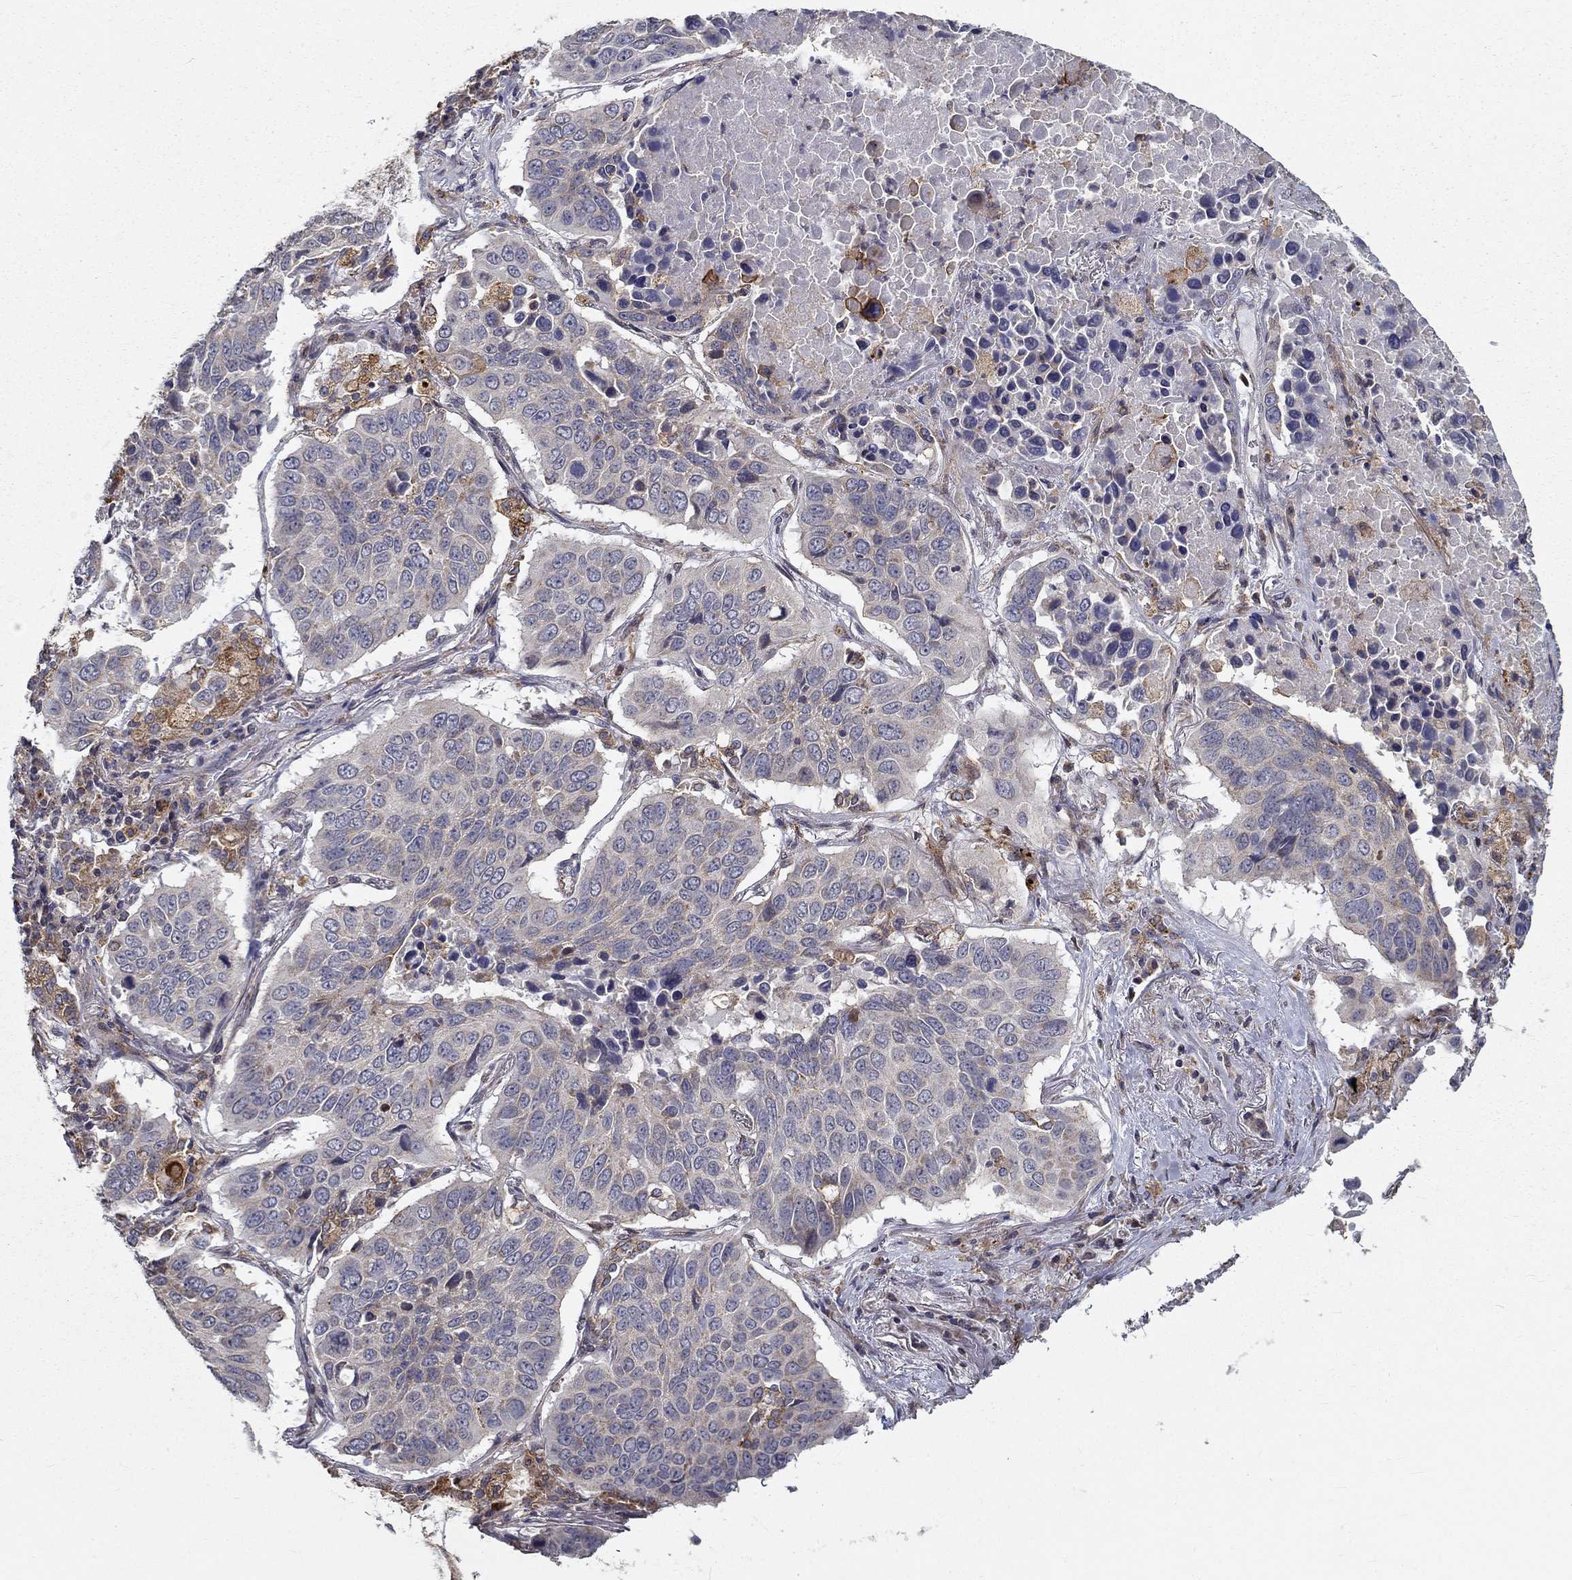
{"staining": {"intensity": "negative", "quantity": "none", "location": "none"}, "tissue": "lung cancer", "cell_type": "Tumor cells", "image_type": "cancer", "snomed": [{"axis": "morphology", "description": "Normal tissue, NOS"}, {"axis": "morphology", "description": "Squamous cell carcinoma, NOS"}, {"axis": "topography", "description": "Bronchus"}, {"axis": "topography", "description": "Lung"}], "caption": "This micrograph is of squamous cell carcinoma (lung) stained with immunohistochemistry (IHC) to label a protein in brown with the nuclei are counter-stained blue. There is no staining in tumor cells.", "gene": "ALDH4A1", "patient": {"sex": "male", "age": 64}}